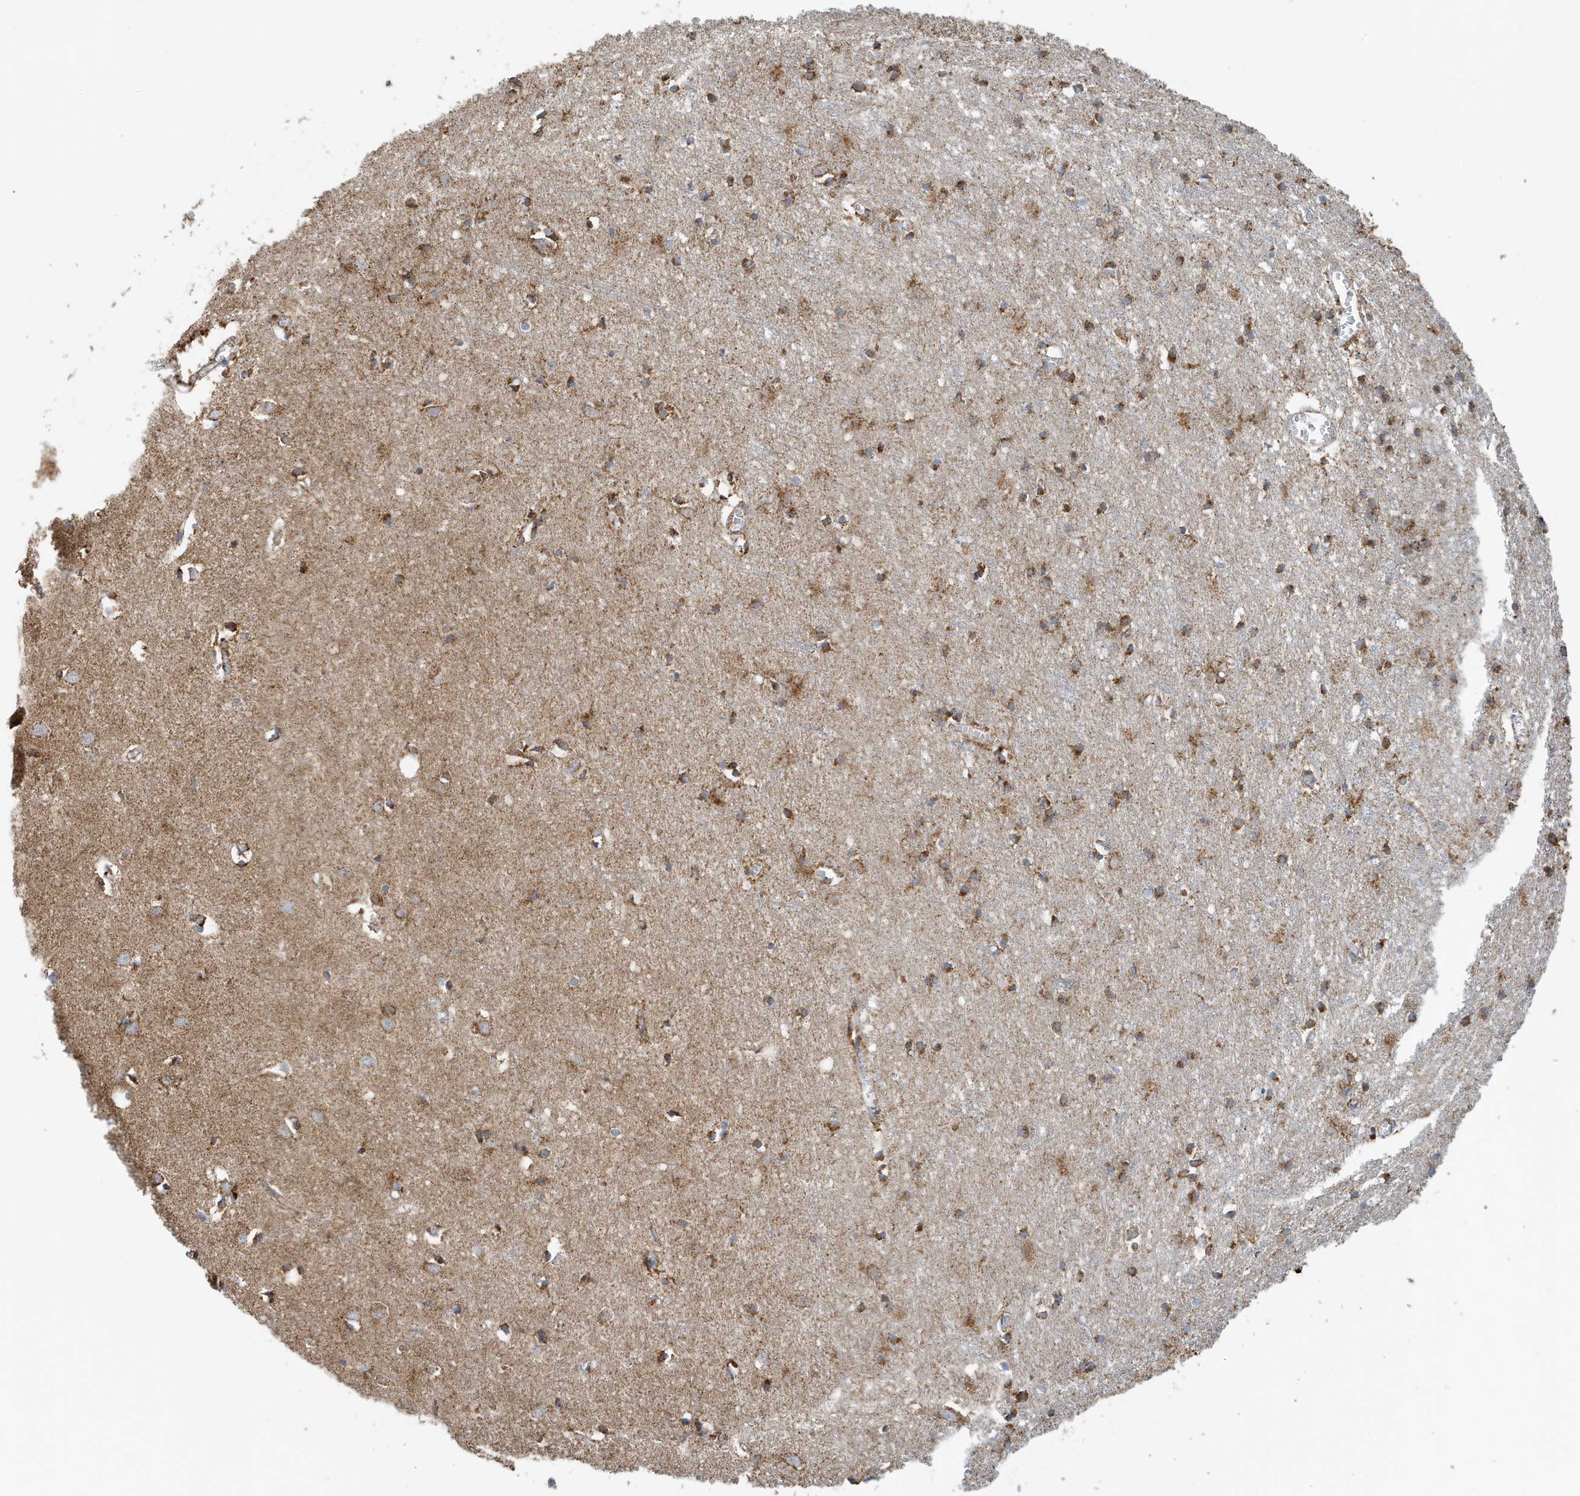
{"staining": {"intensity": "weak", "quantity": ">75%", "location": "cytoplasmic/membranous"}, "tissue": "cerebral cortex", "cell_type": "Endothelial cells", "image_type": "normal", "snomed": [{"axis": "morphology", "description": "Normal tissue, NOS"}, {"axis": "topography", "description": "Cerebral cortex"}], "caption": "Weak cytoplasmic/membranous protein staining is identified in about >75% of endothelial cells in cerebral cortex.", "gene": "MAN1A1", "patient": {"sex": "female", "age": 64}}